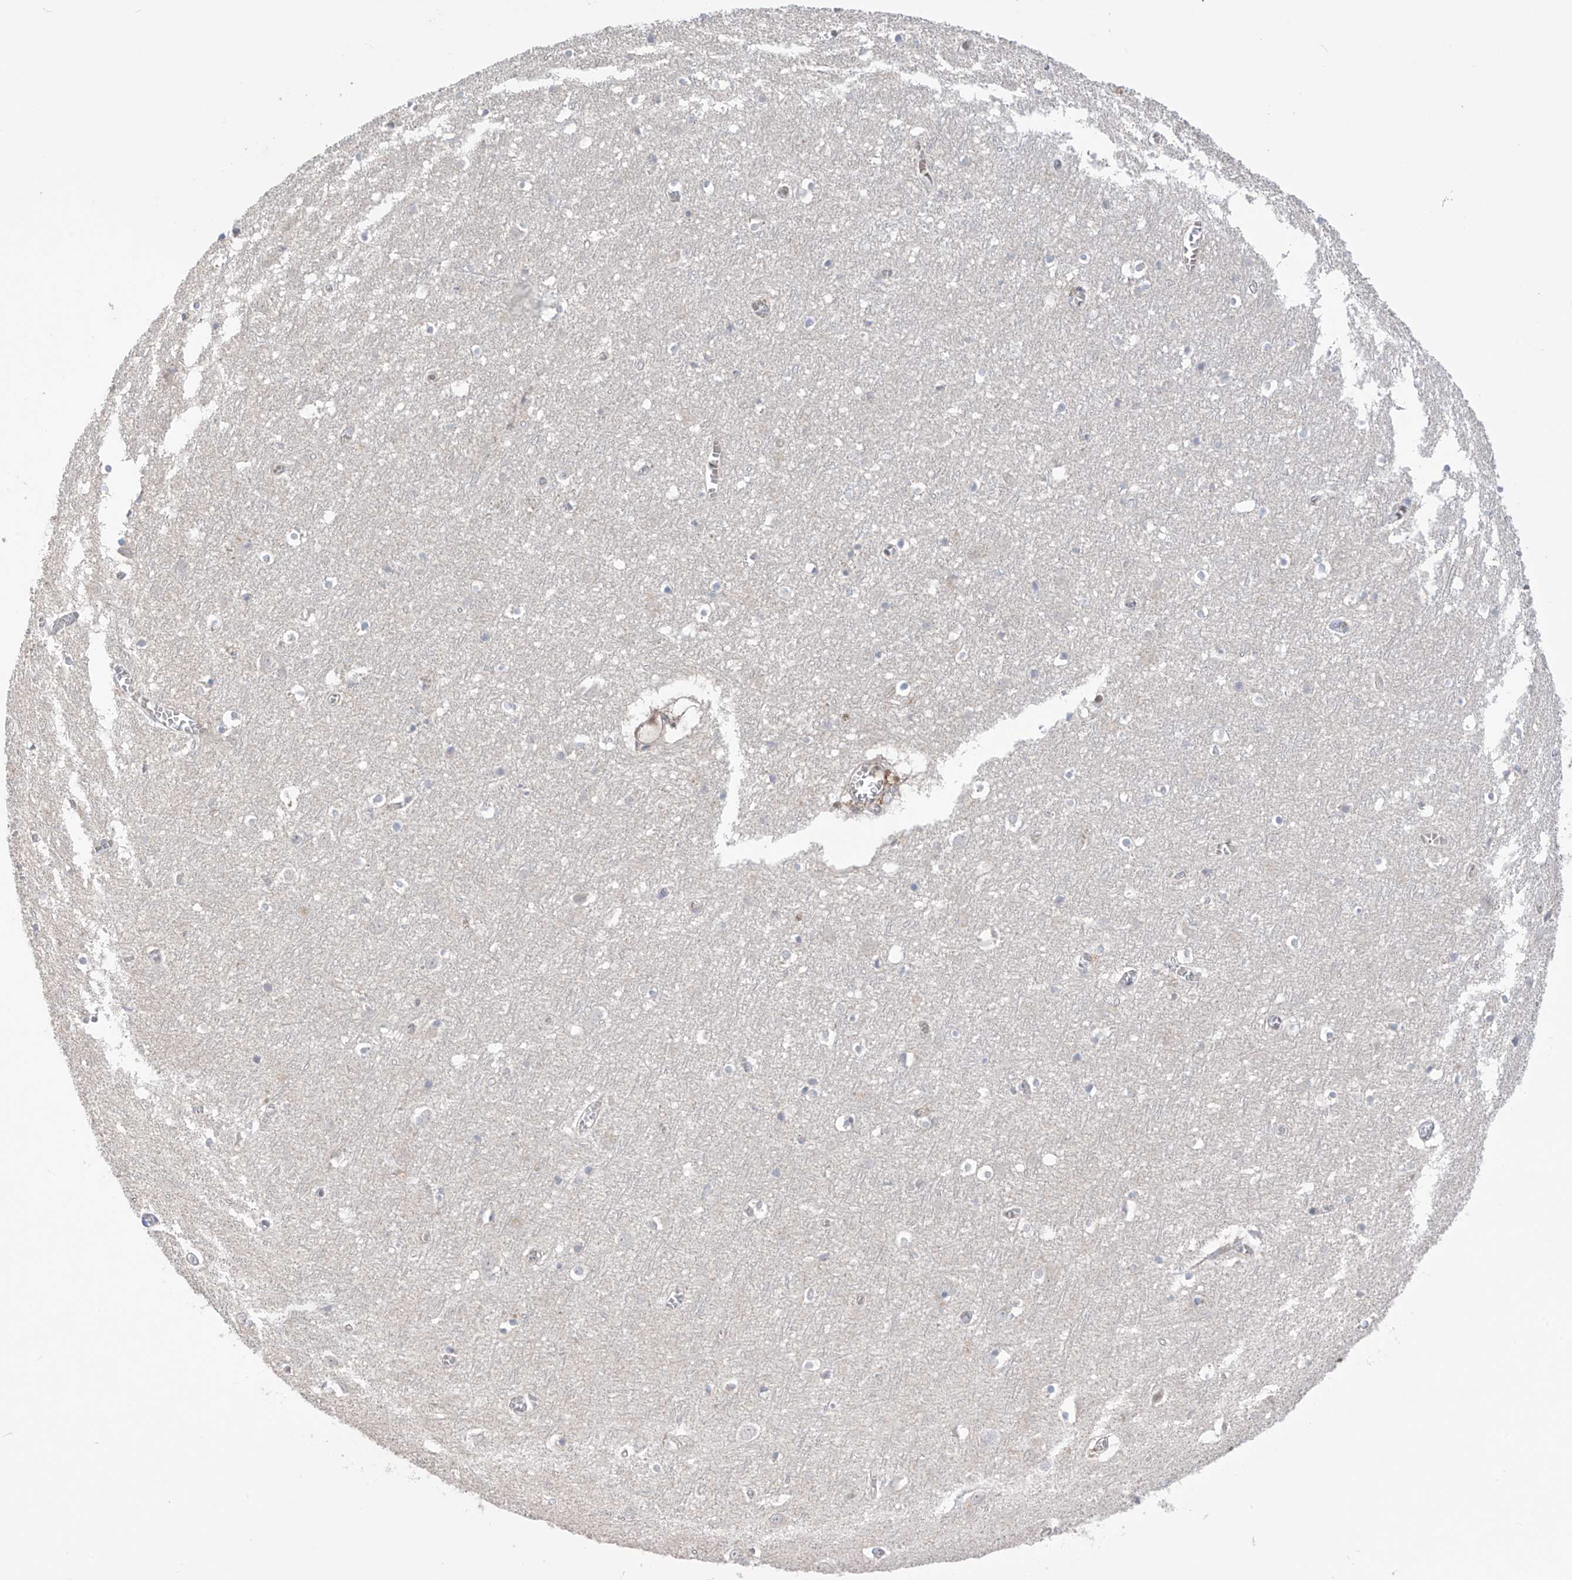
{"staining": {"intensity": "moderate", "quantity": "25%-75%", "location": "cytoplasmic/membranous"}, "tissue": "cerebral cortex", "cell_type": "Endothelial cells", "image_type": "normal", "snomed": [{"axis": "morphology", "description": "Normal tissue, NOS"}, {"axis": "topography", "description": "Cerebral cortex"}], "caption": "Immunohistochemical staining of unremarkable cerebral cortex demonstrates moderate cytoplasmic/membranous protein positivity in about 25%-75% of endothelial cells. (IHC, brightfield microscopy, high magnification).", "gene": "TRMU", "patient": {"sex": "female", "age": 64}}